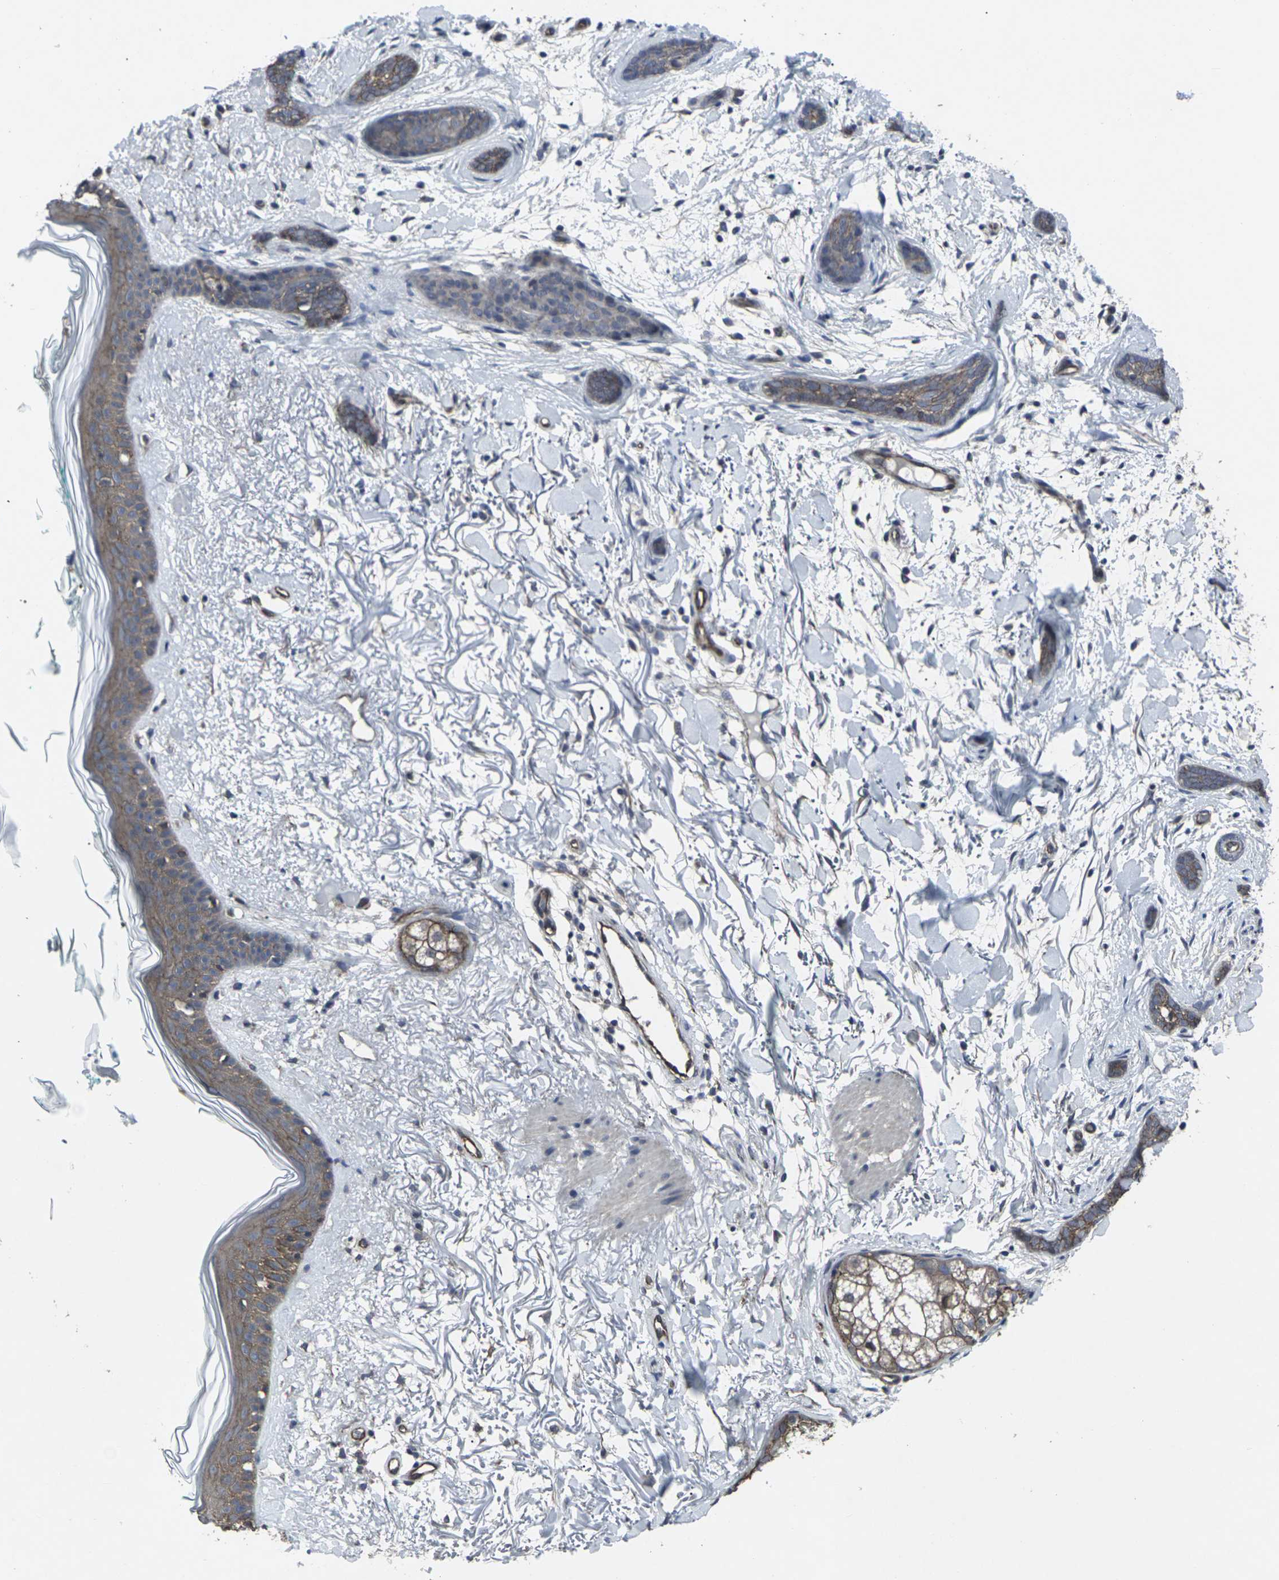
{"staining": {"intensity": "moderate", "quantity": ">75%", "location": "cytoplasmic/membranous"}, "tissue": "skin cancer", "cell_type": "Tumor cells", "image_type": "cancer", "snomed": [{"axis": "morphology", "description": "Basal cell carcinoma"}, {"axis": "morphology", "description": "Adnexal tumor, benign"}, {"axis": "topography", "description": "Skin"}], "caption": "Immunohistochemistry (IHC) image of human skin cancer (basal cell carcinoma) stained for a protein (brown), which reveals medium levels of moderate cytoplasmic/membranous positivity in about >75% of tumor cells.", "gene": "MAPKAPK2", "patient": {"sex": "female", "age": 42}}